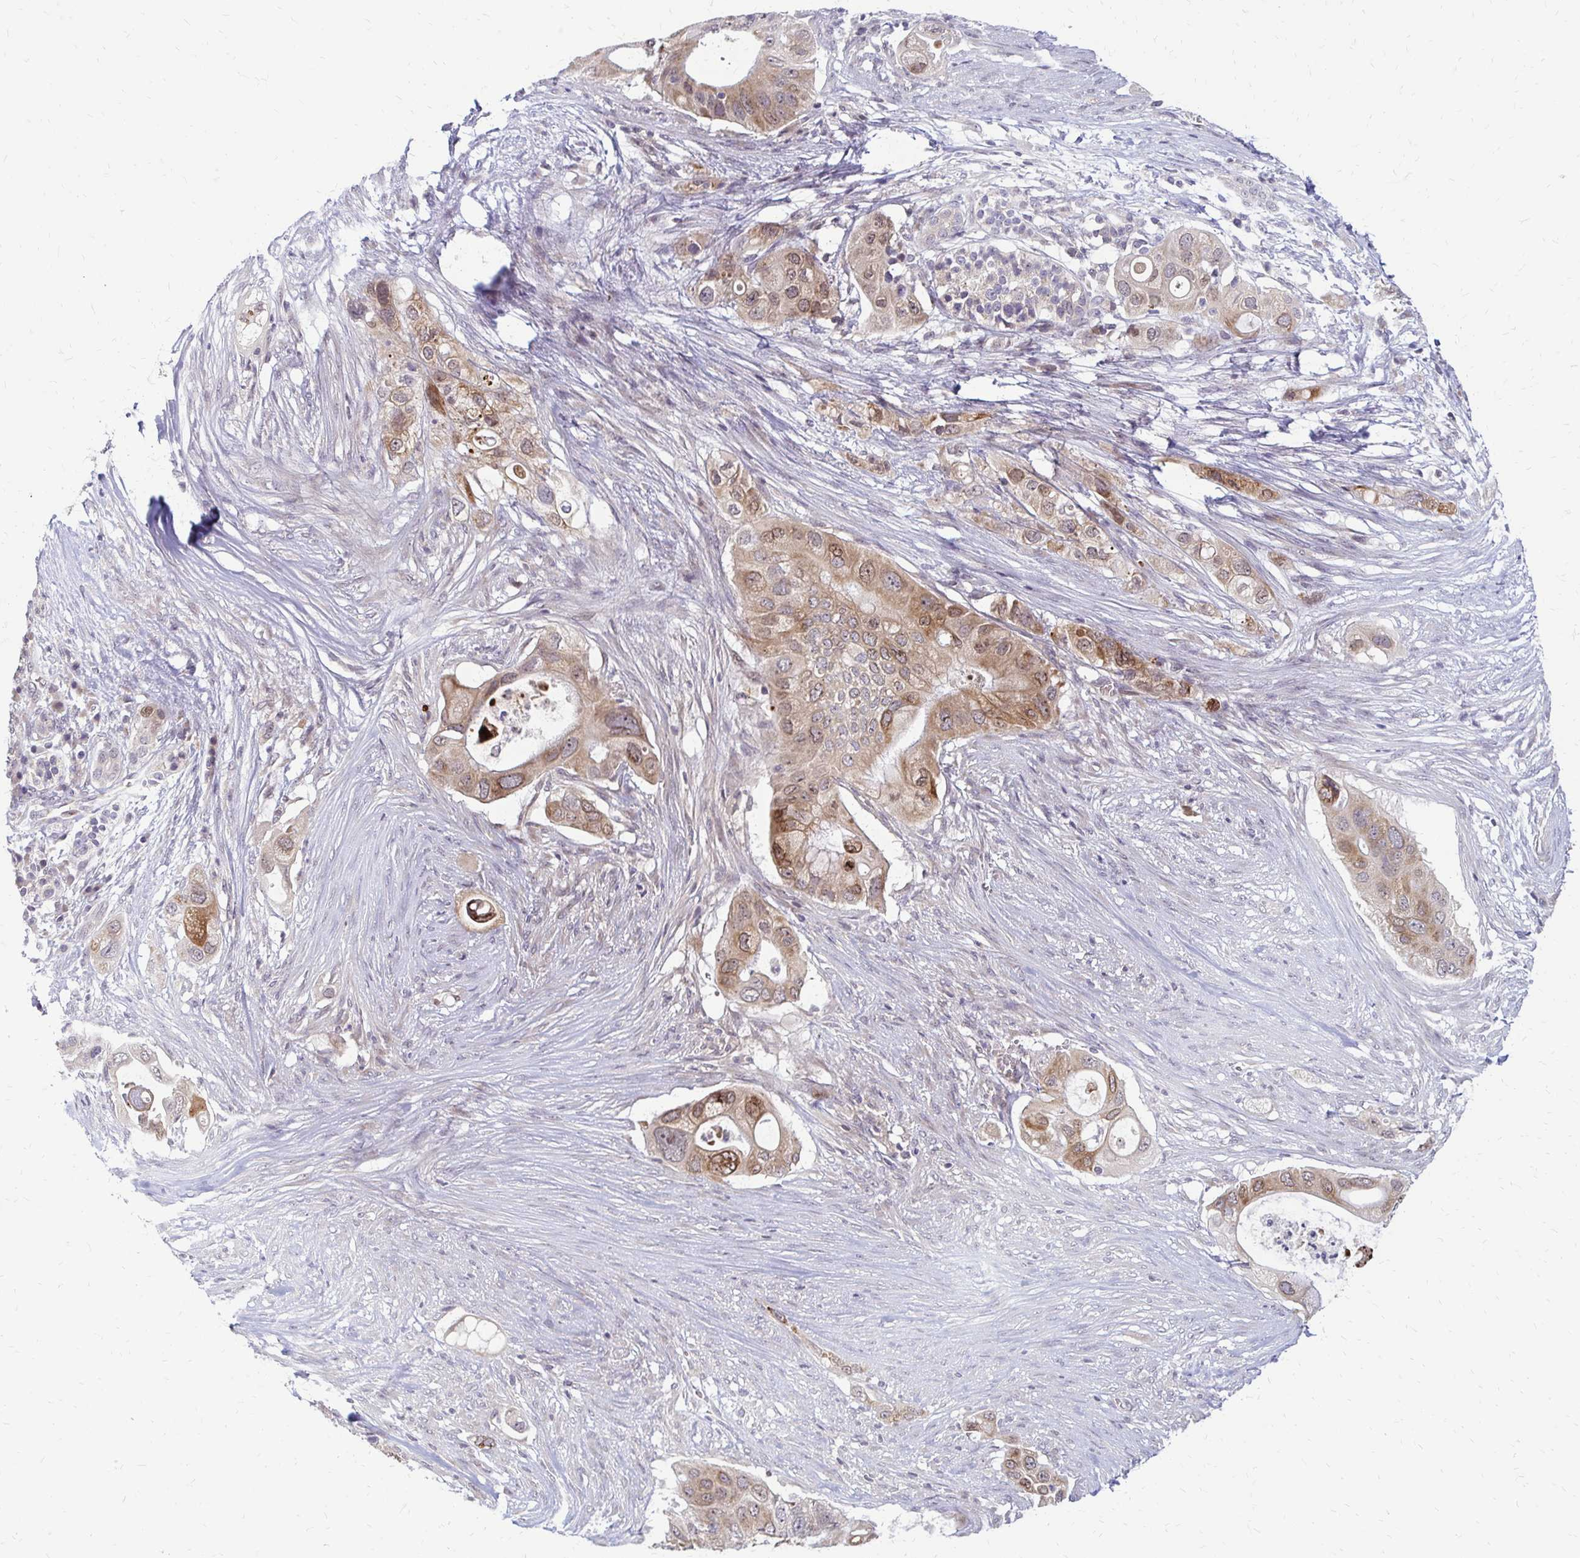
{"staining": {"intensity": "moderate", "quantity": "25%-75%", "location": "cytoplasmic/membranous,nuclear"}, "tissue": "pancreatic cancer", "cell_type": "Tumor cells", "image_type": "cancer", "snomed": [{"axis": "morphology", "description": "Adenocarcinoma, NOS"}, {"axis": "topography", "description": "Pancreas"}], "caption": "Human adenocarcinoma (pancreatic) stained with a brown dye exhibits moderate cytoplasmic/membranous and nuclear positive positivity in approximately 25%-75% of tumor cells.", "gene": "TRIR", "patient": {"sex": "female", "age": 72}}